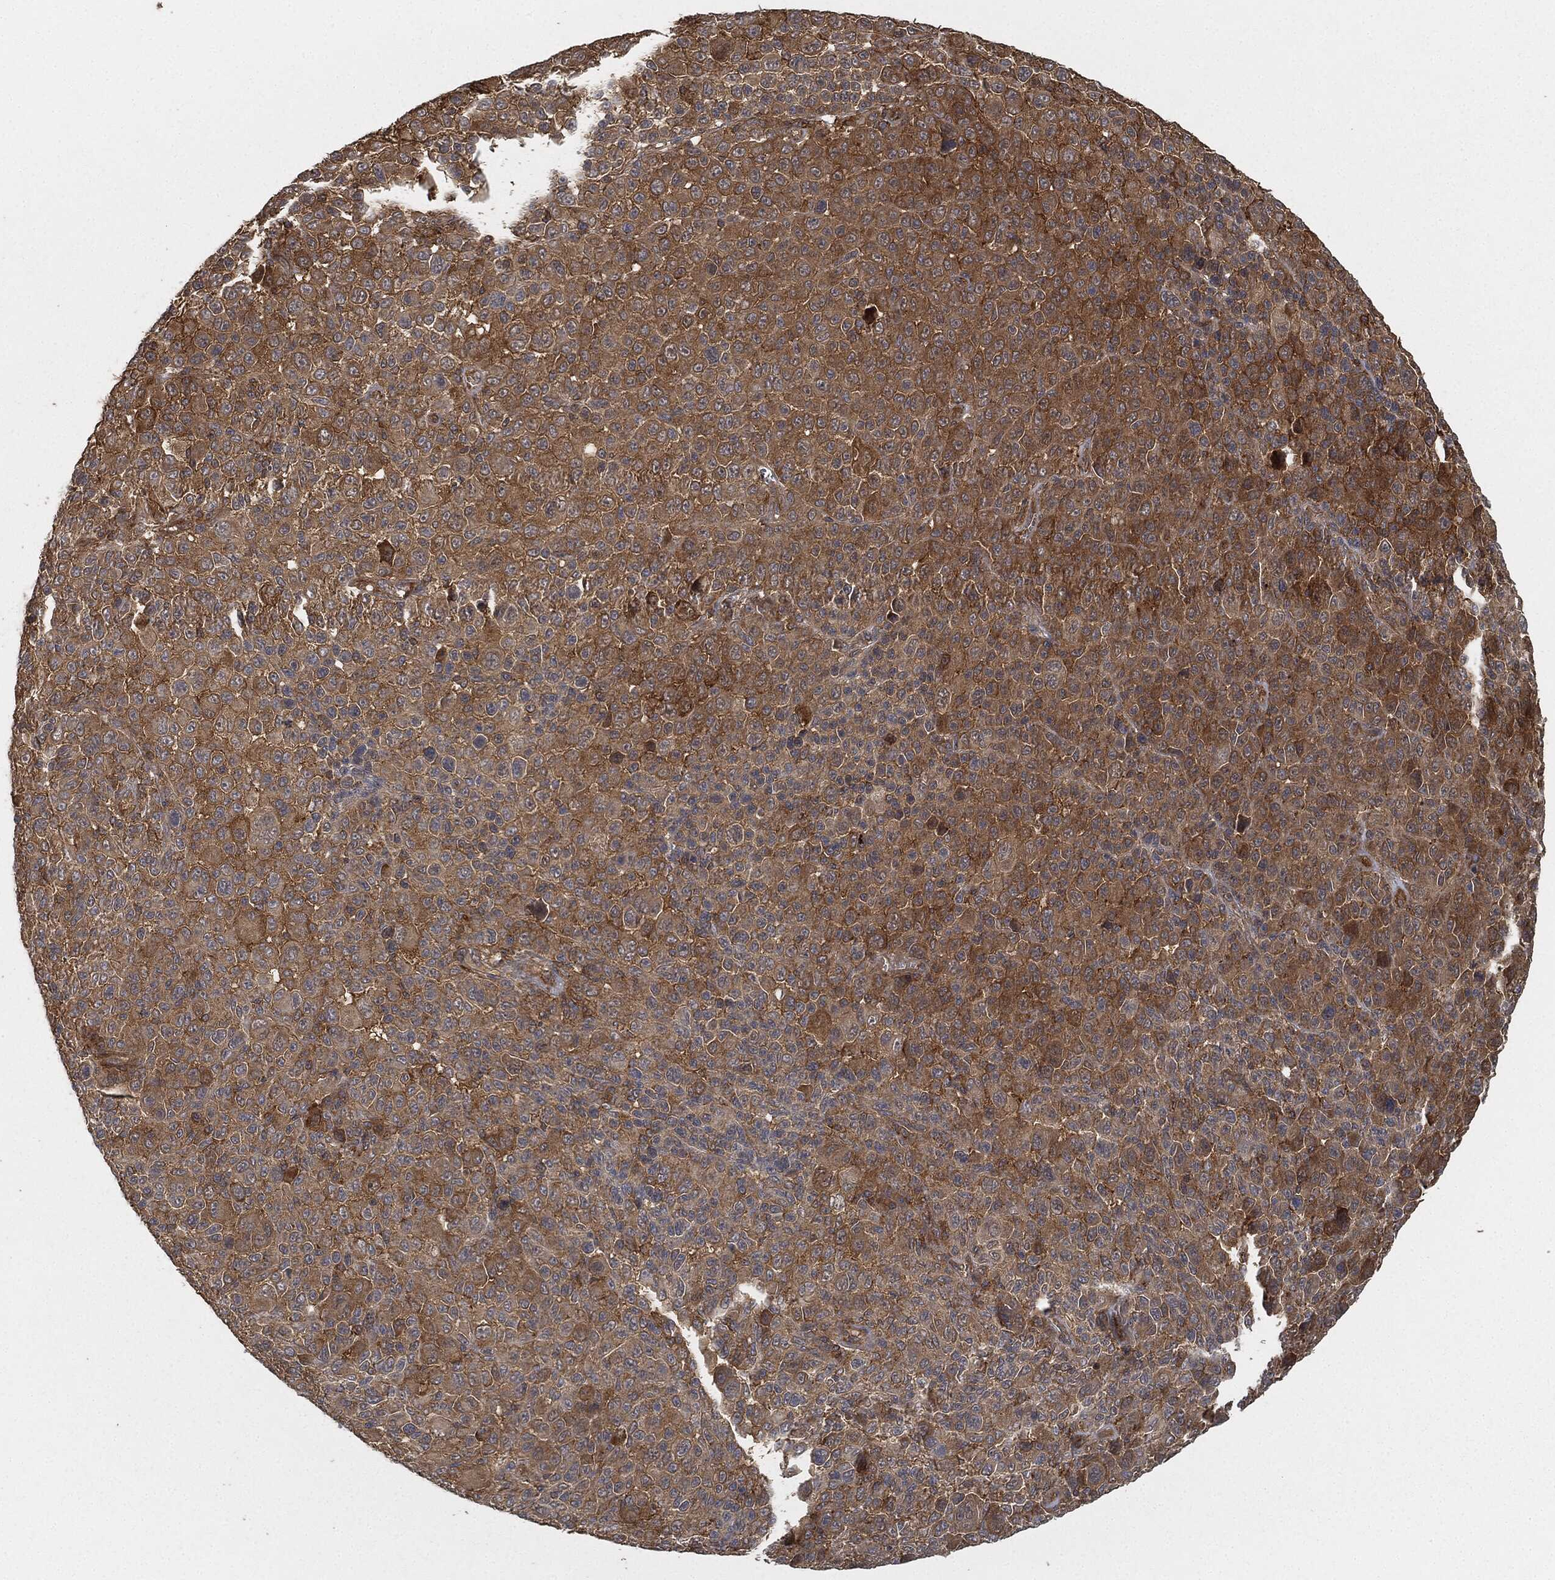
{"staining": {"intensity": "moderate", "quantity": "25%-75%", "location": "cytoplasmic/membranous"}, "tissue": "melanoma", "cell_type": "Tumor cells", "image_type": "cancer", "snomed": [{"axis": "morphology", "description": "Malignant melanoma, NOS"}, {"axis": "topography", "description": "Skin"}], "caption": "A brown stain highlights moderate cytoplasmic/membranous positivity of a protein in malignant melanoma tumor cells.", "gene": "TPT1", "patient": {"sex": "female", "age": 57}}